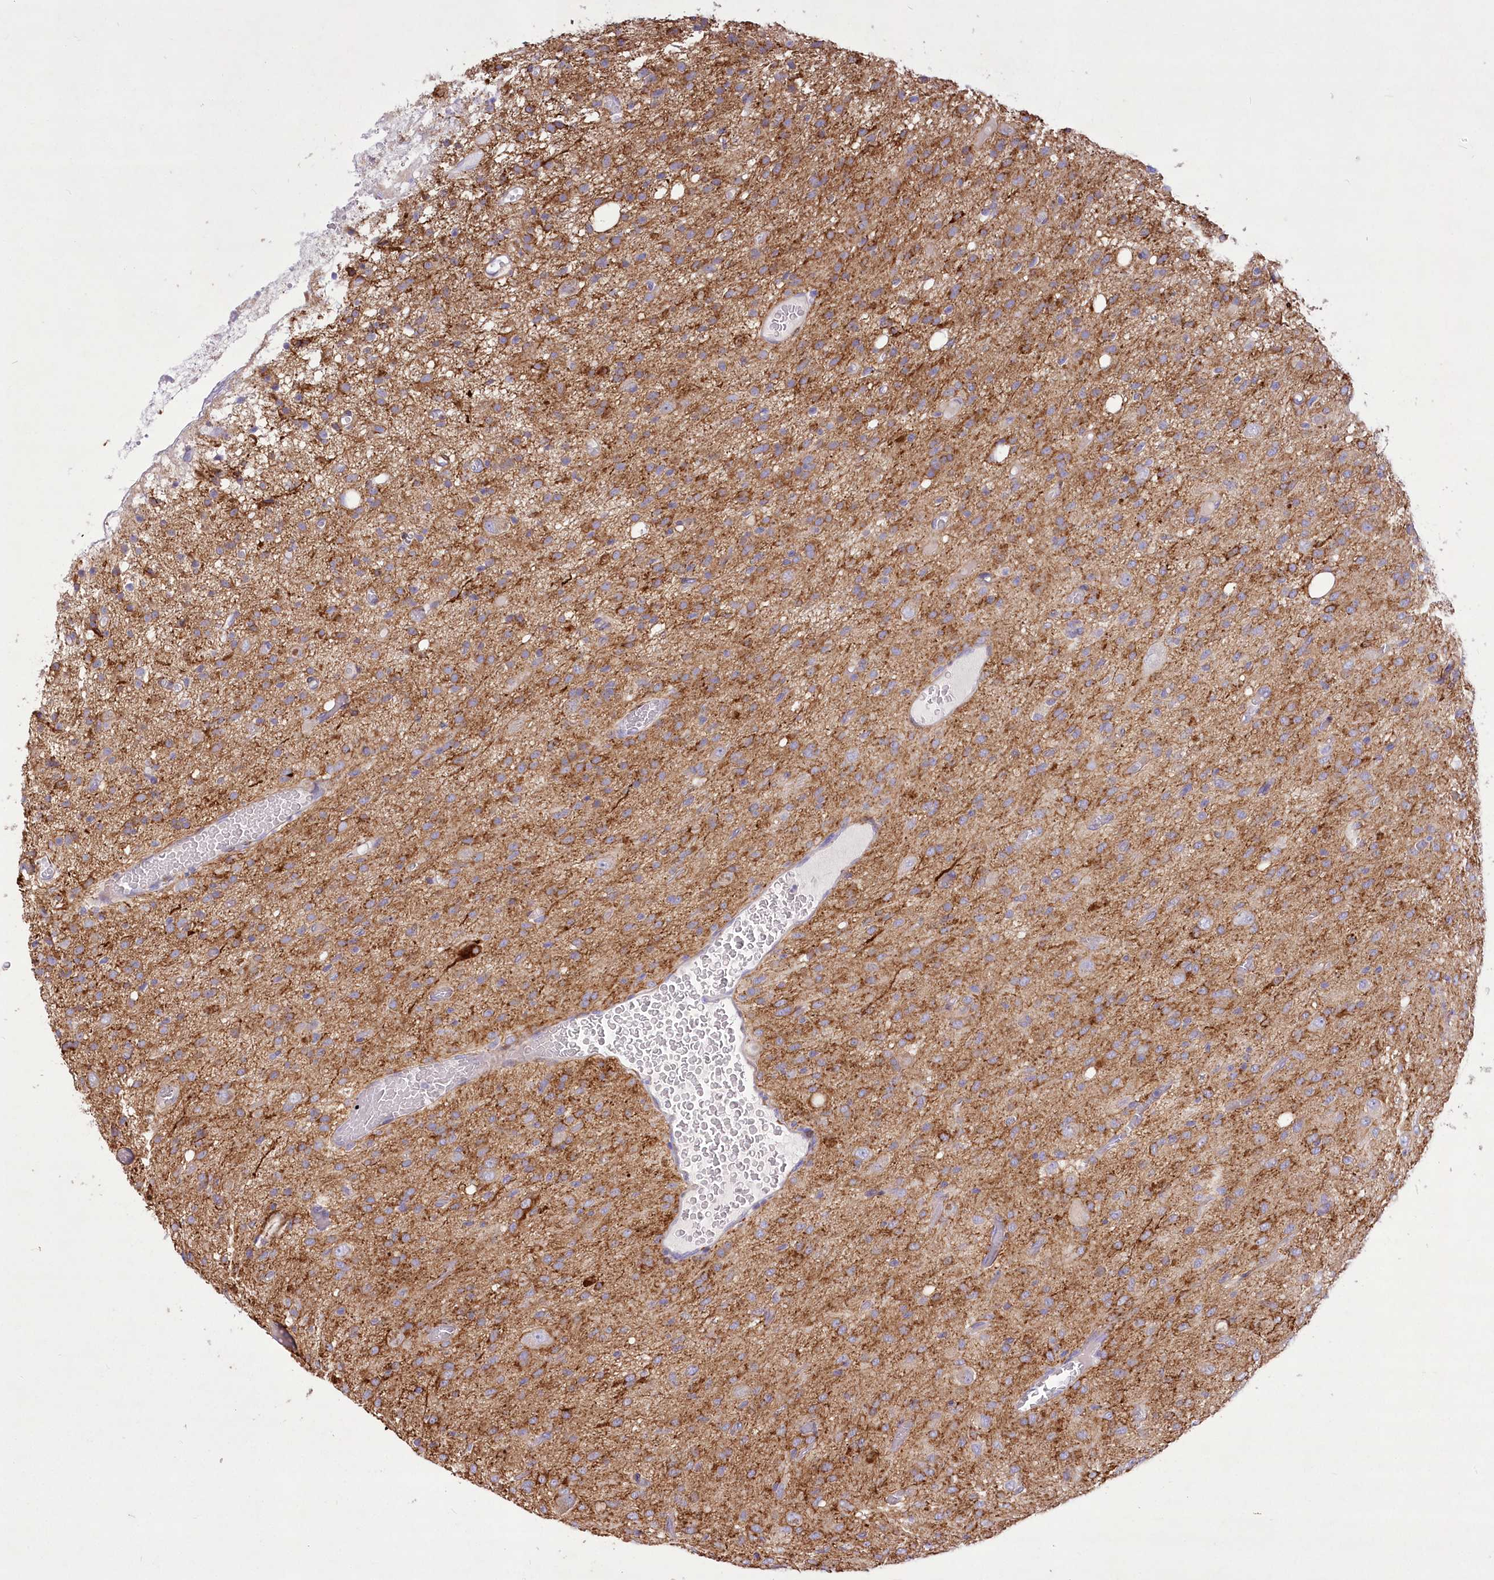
{"staining": {"intensity": "moderate", "quantity": ">75%", "location": "cytoplasmic/membranous"}, "tissue": "glioma", "cell_type": "Tumor cells", "image_type": "cancer", "snomed": [{"axis": "morphology", "description": "Glioma, malignant, High grade"}, {"axis": "topography", "description": "Brain"}], "caption": "IHC micrograph of human malignant glioma (high-grade) stained for a protein (brown), which exhibits medium levels of moderate cytoplasmic/membranous expression in about >75% of tumor cells.", "gene": "ANGPTL3", "patient": {"sex": "female", "age": 59}}